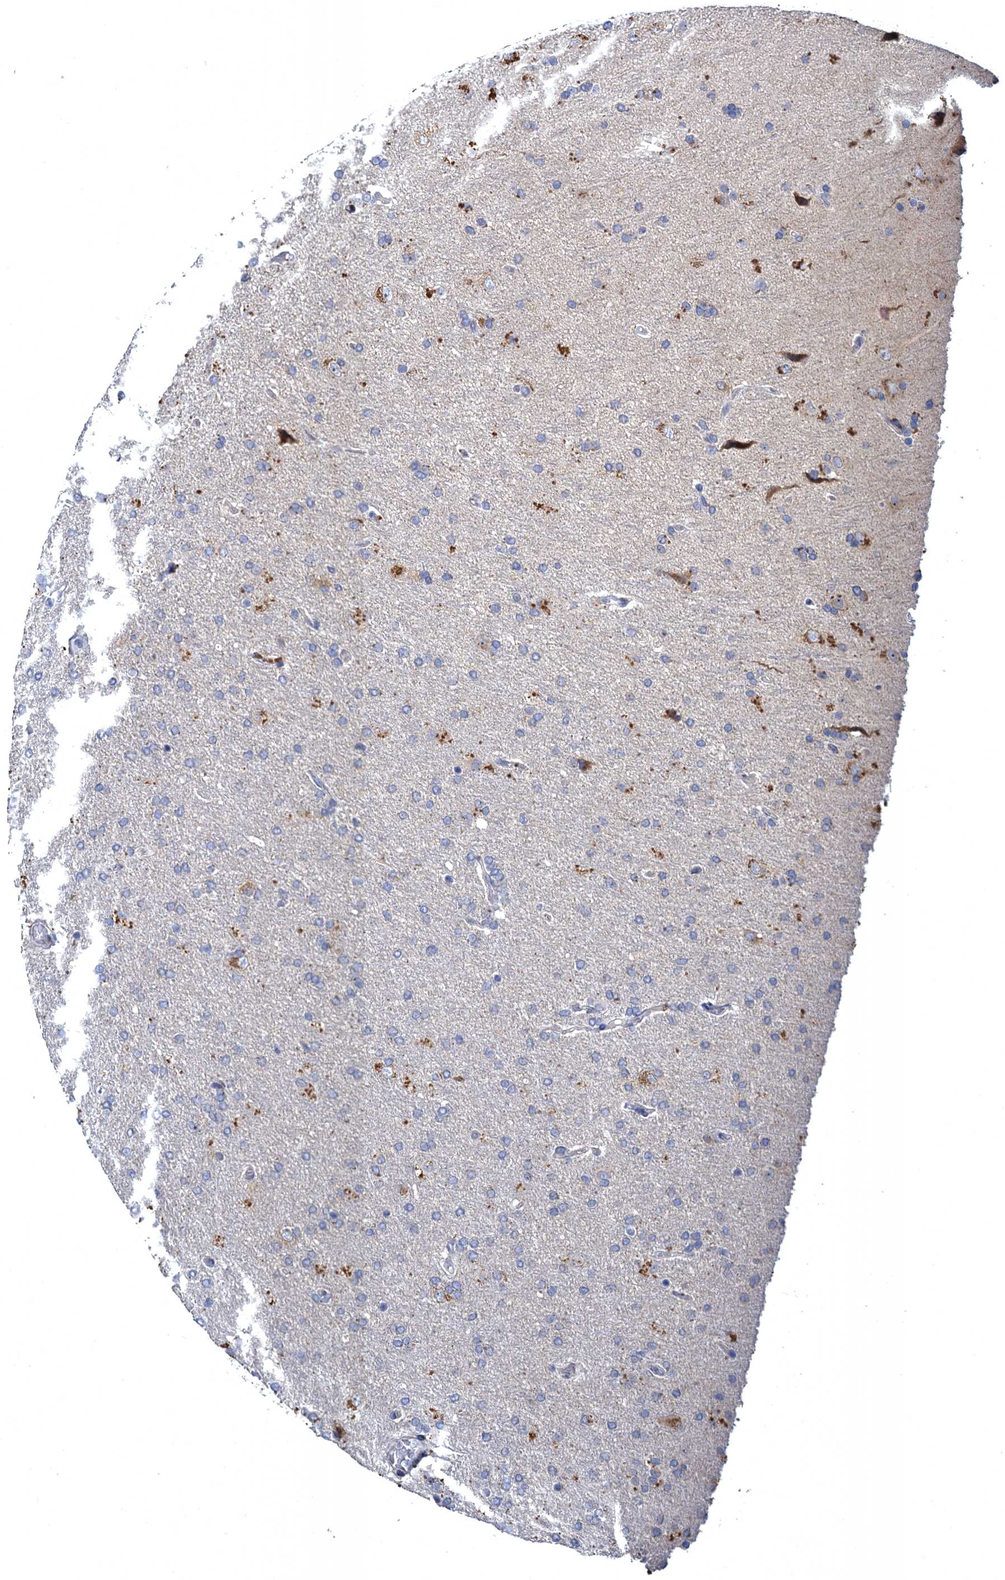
{"staining": {"intensity": "negative", "quantity": "none", "location": "none"}, "tissue": "glioma", "cell_type": "Tumor cells", "image_type": "cancer", "snomed": [{"axis": "morphology", "description": "Glioma, malignant, High grade"}, {"axis": "topography", "description": "Brain"}], "caption": "The photomicrograph displays no significant positivity in tumor cells of glioma.", "gene": "ATP9A", "patient": {"sex": "male", "age": 72}}